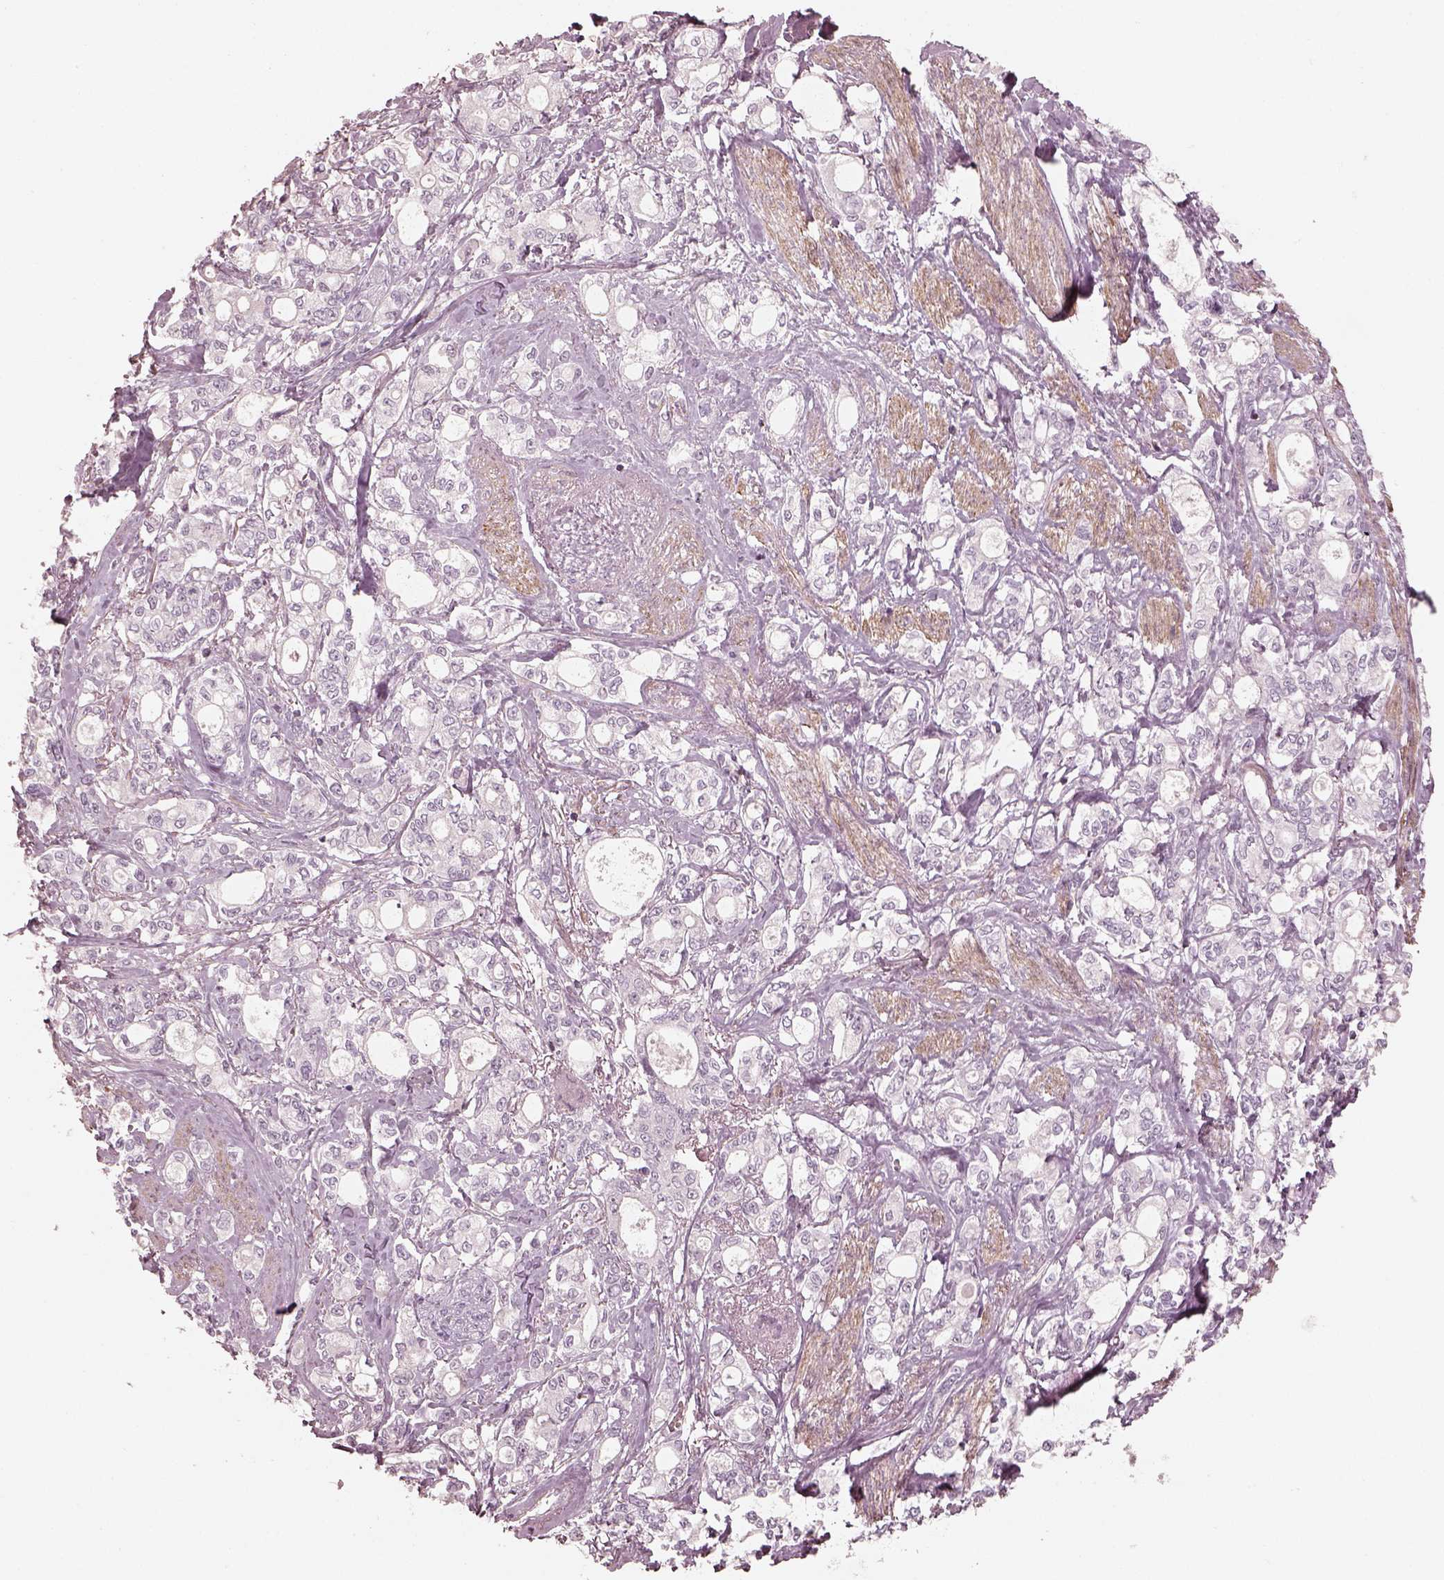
{"staining": {"intensity": "negative", "quantity": "none", "location": "none"}, "tissue": "stomach cancer", "cell_type": "Tumor cells", "image_type": "cancer", "snomed": [{"axis": "morphology", "description": "Adenocarcinoma, NOS"}, {"axis": "topography", "description": "Stomach"}], "caption": "Immunohistochemical staining of human adenocarcinoma (stomach) exhibits no significant expression in tumor cells. The staining was performed using DAB to visualize the protein expression in brown, while the nuclei were stained in blue with hematoxylin (Magnification: 20x).", "gene": "PRLHR", "patient": {"sex": "male", "age": 63}}